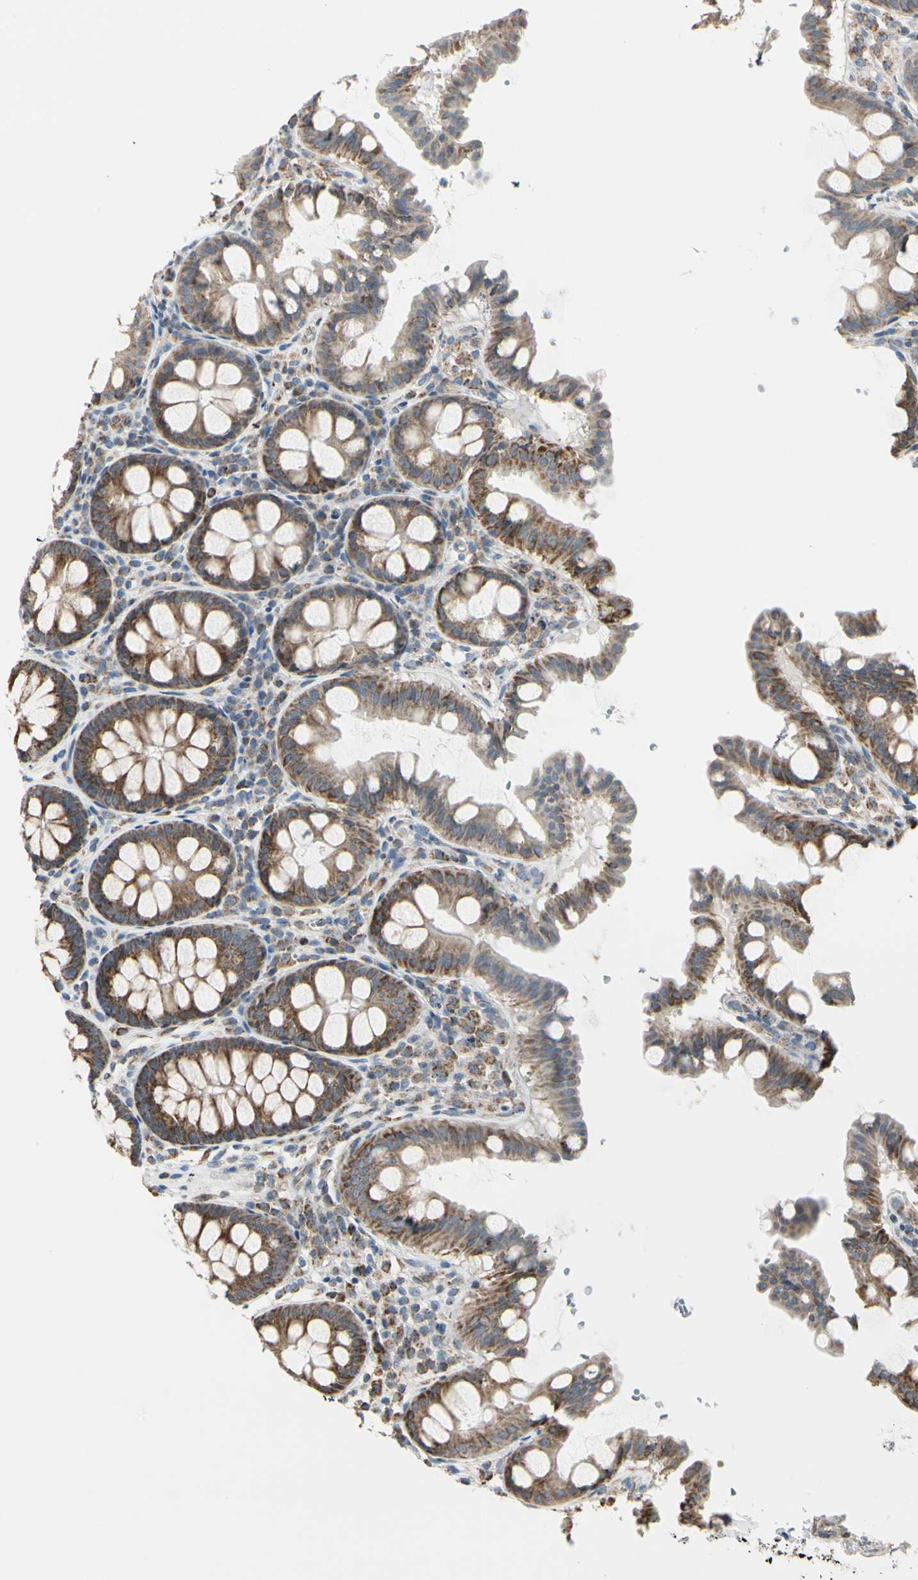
{"staining": {"intensity": "negative", "quantity": "none", "location": "none"}, "tissue": "colon", "cell_type": "Endothelial cells", "image_type": "normal", "snomed": [{"axis": "morphology", "description": "Normal tissue, NOS"}, {"axis": "topography", "description": "Colon"}], "caption": "This is a histopathology image of immunohistochemistry (IHC) staining of benign colon, which shows no positivity in endothelial cells.", "gene": "ANKS6", "patient": {"sex": "female", "age": 61}}